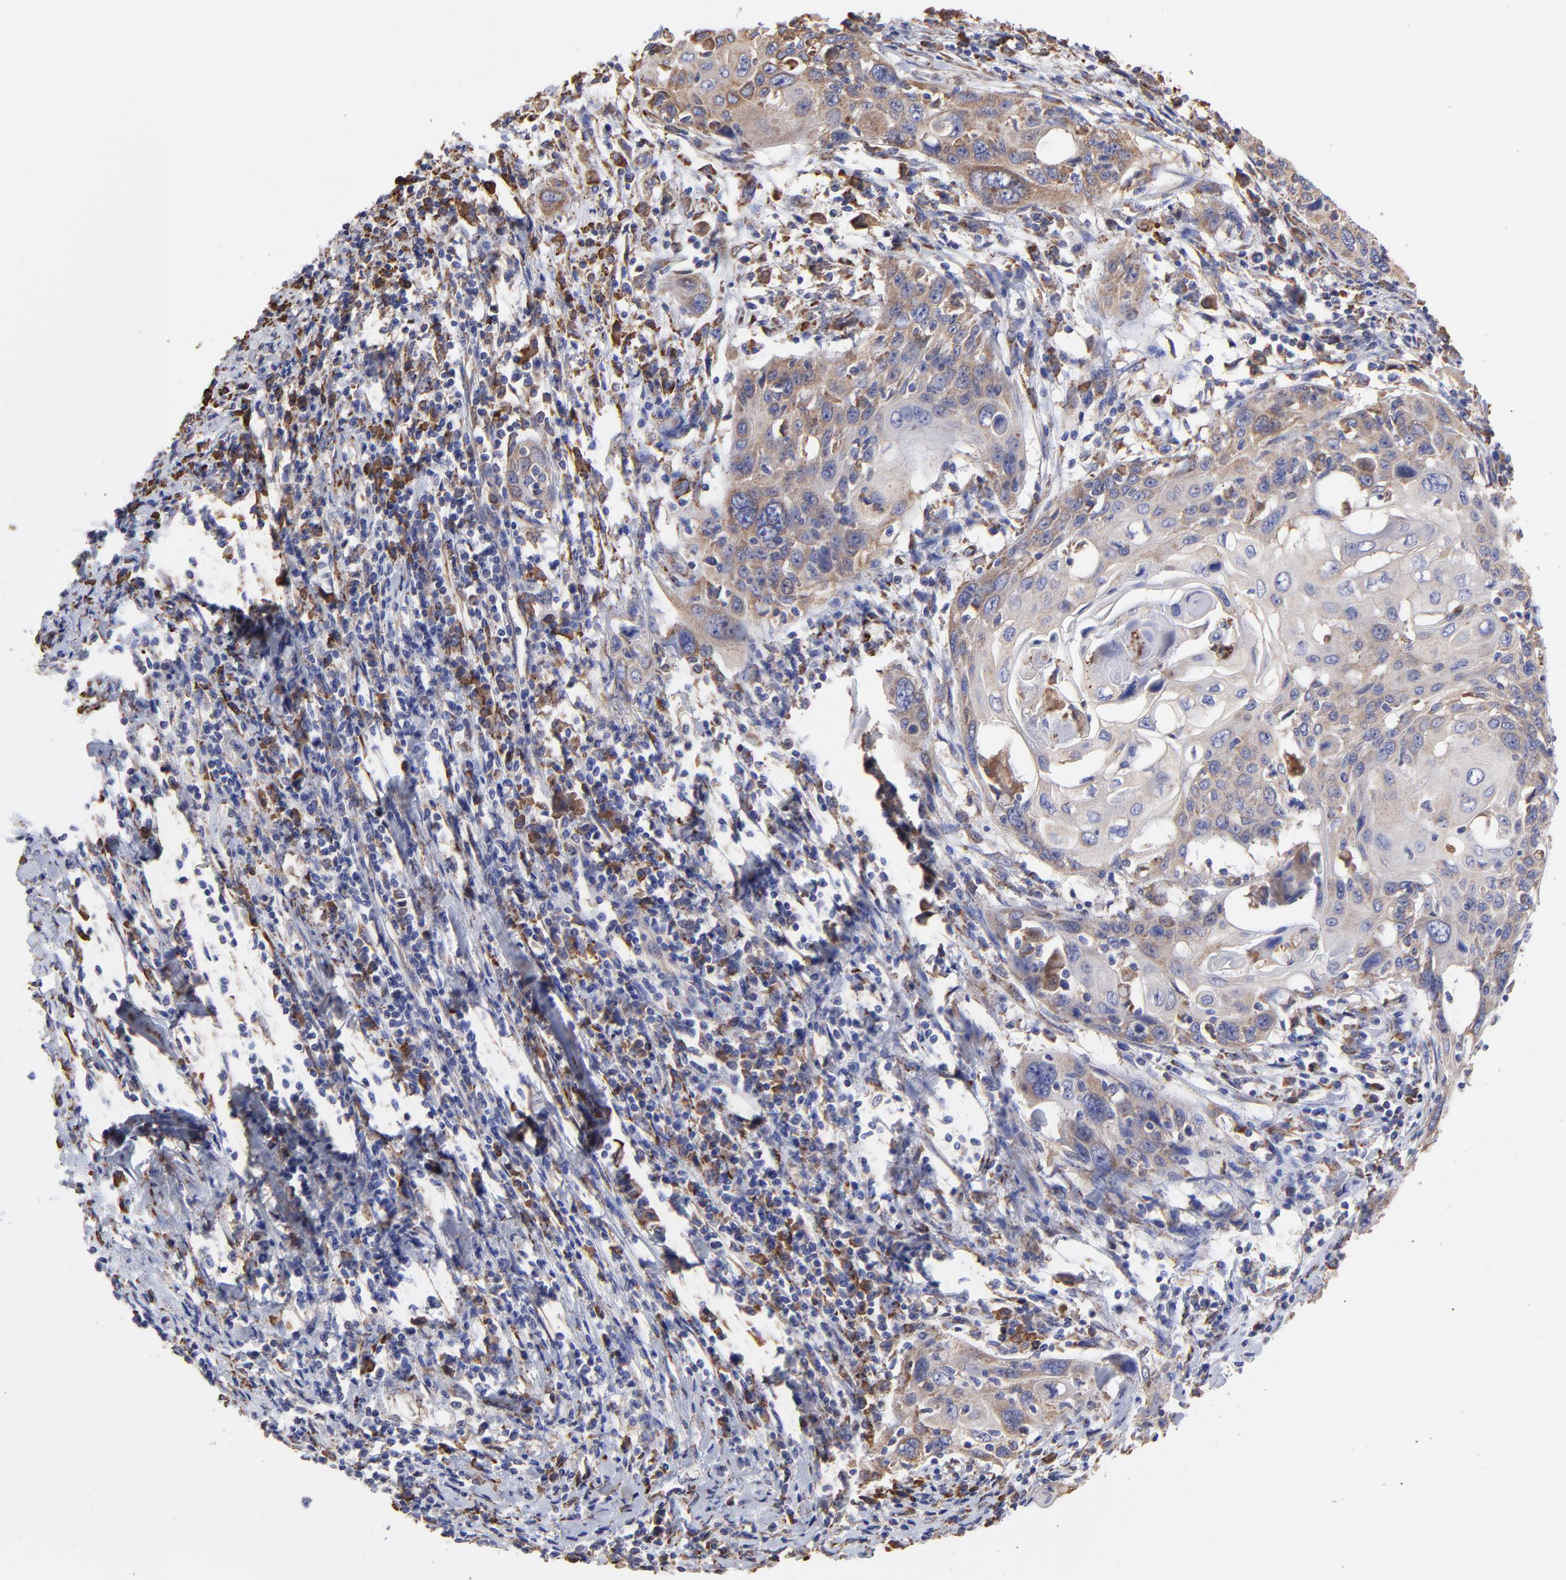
{"staining": {"intensity": "weak", "quantity": "25%-75%", "location": "cytoplasmic/membranous"}, "tissue": "cervical cancer", "cell_type": "Tumor cells", "image_type": "cancer", "snomed": [{"axis": "morphology", "description": "Squamous cell carcinoma, NOS"}, {"axis": "topography", "description": "Cervix"}], "caption": "Tumor cells show low levels of weak cytoplasmic/membranous expression in about 25%-75% of cells in cervical cancer. The protein of interest is shown in brown color, while the nuclei are stained blue.", "gene": "PFKM", "patient": {"sex": "female", "age": 54}}